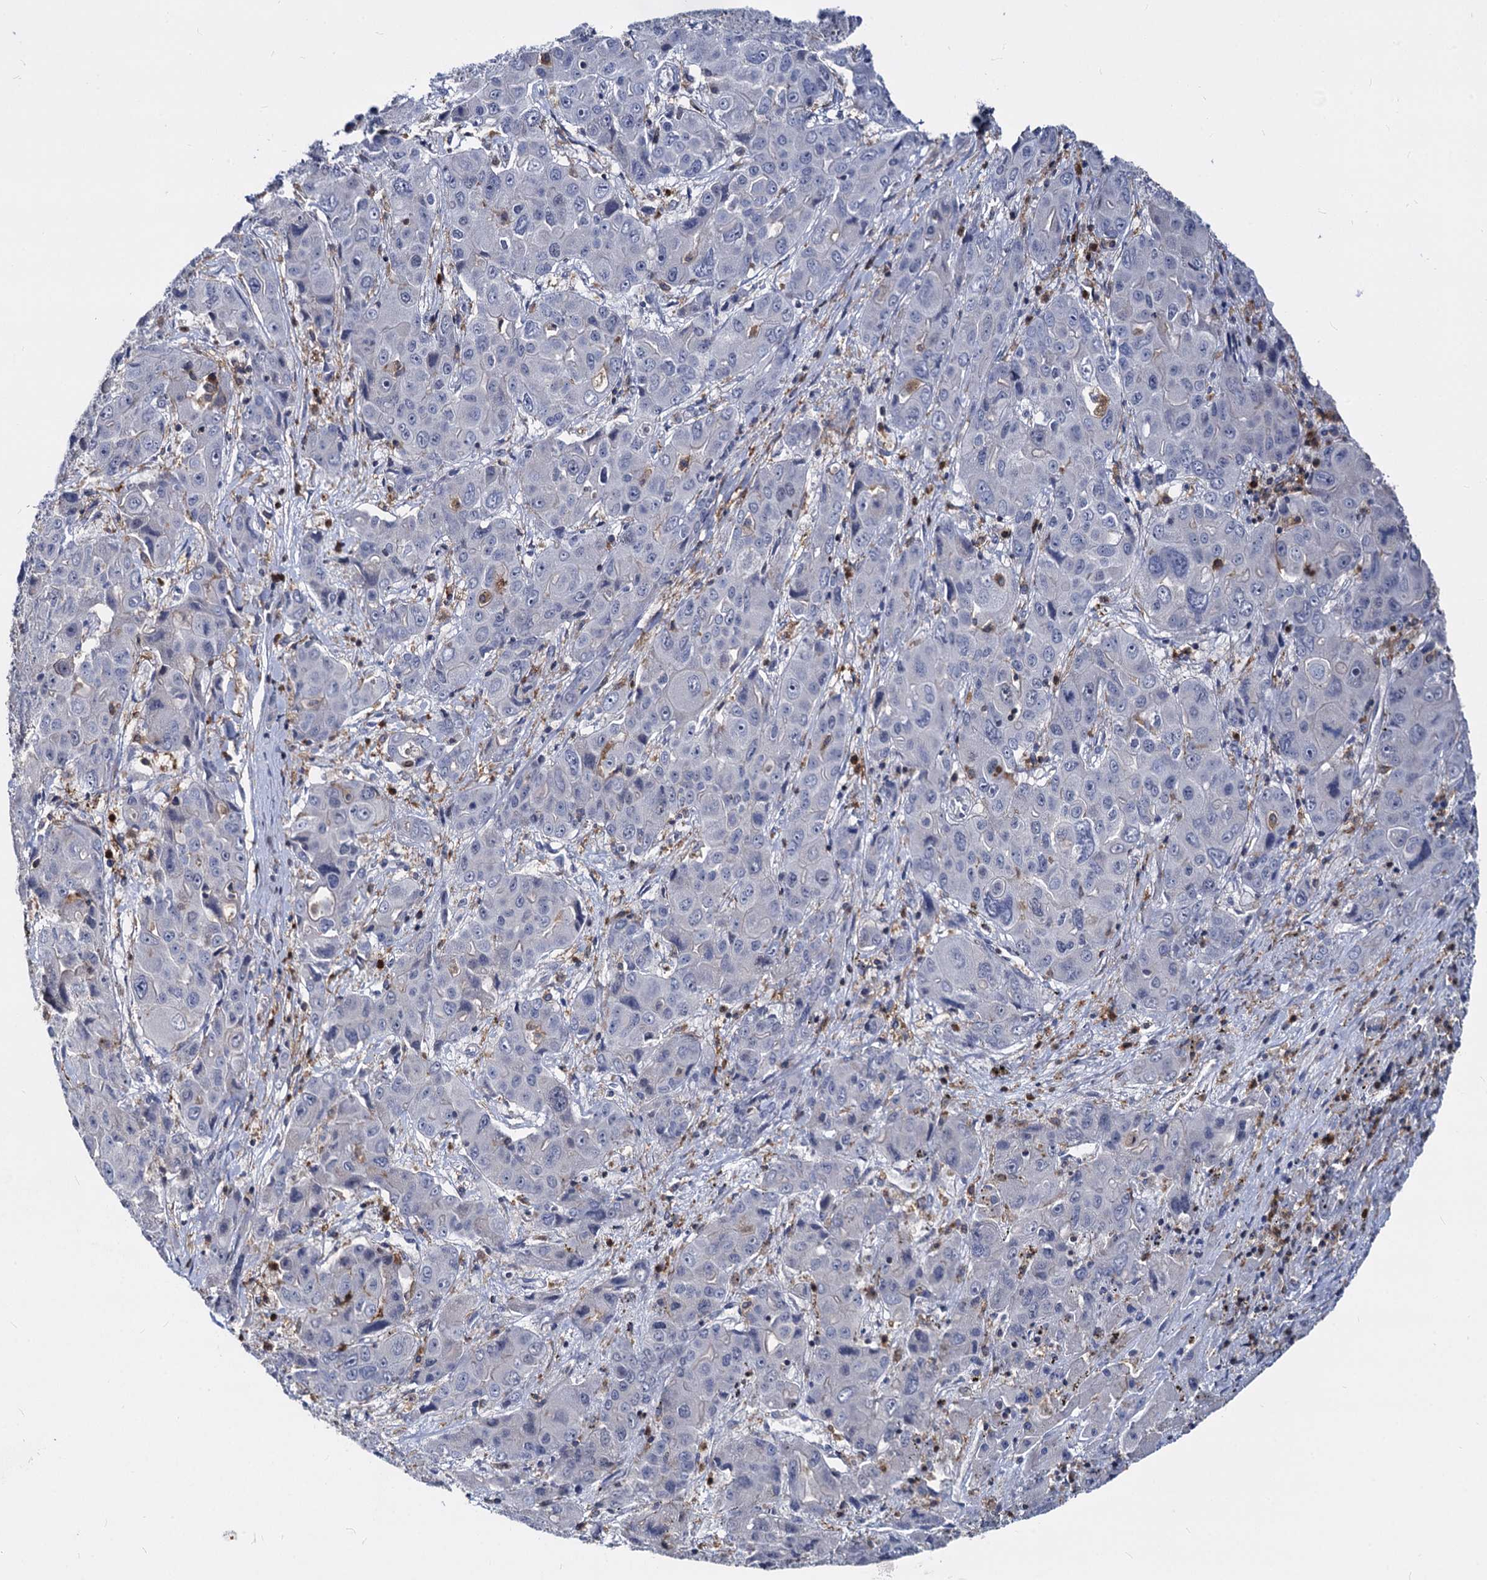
{"staining": {"intensity": "negative", "quantity": "none", "location": "none"}, "tissue": "liver cancer", "cell_type": "Tumor cells", "image_type": "cancer", "snomed": [{"axis": "morphology", "description": "Cholangiocarcinoma"}, {"axis": "topography", "description": "Liver"}], "caption": "Tumor cells are negative for protein expression in human liver cholangiocarcinoma.", "gene": "RHOG", "patient": {"sex": "male", "age": 67}}